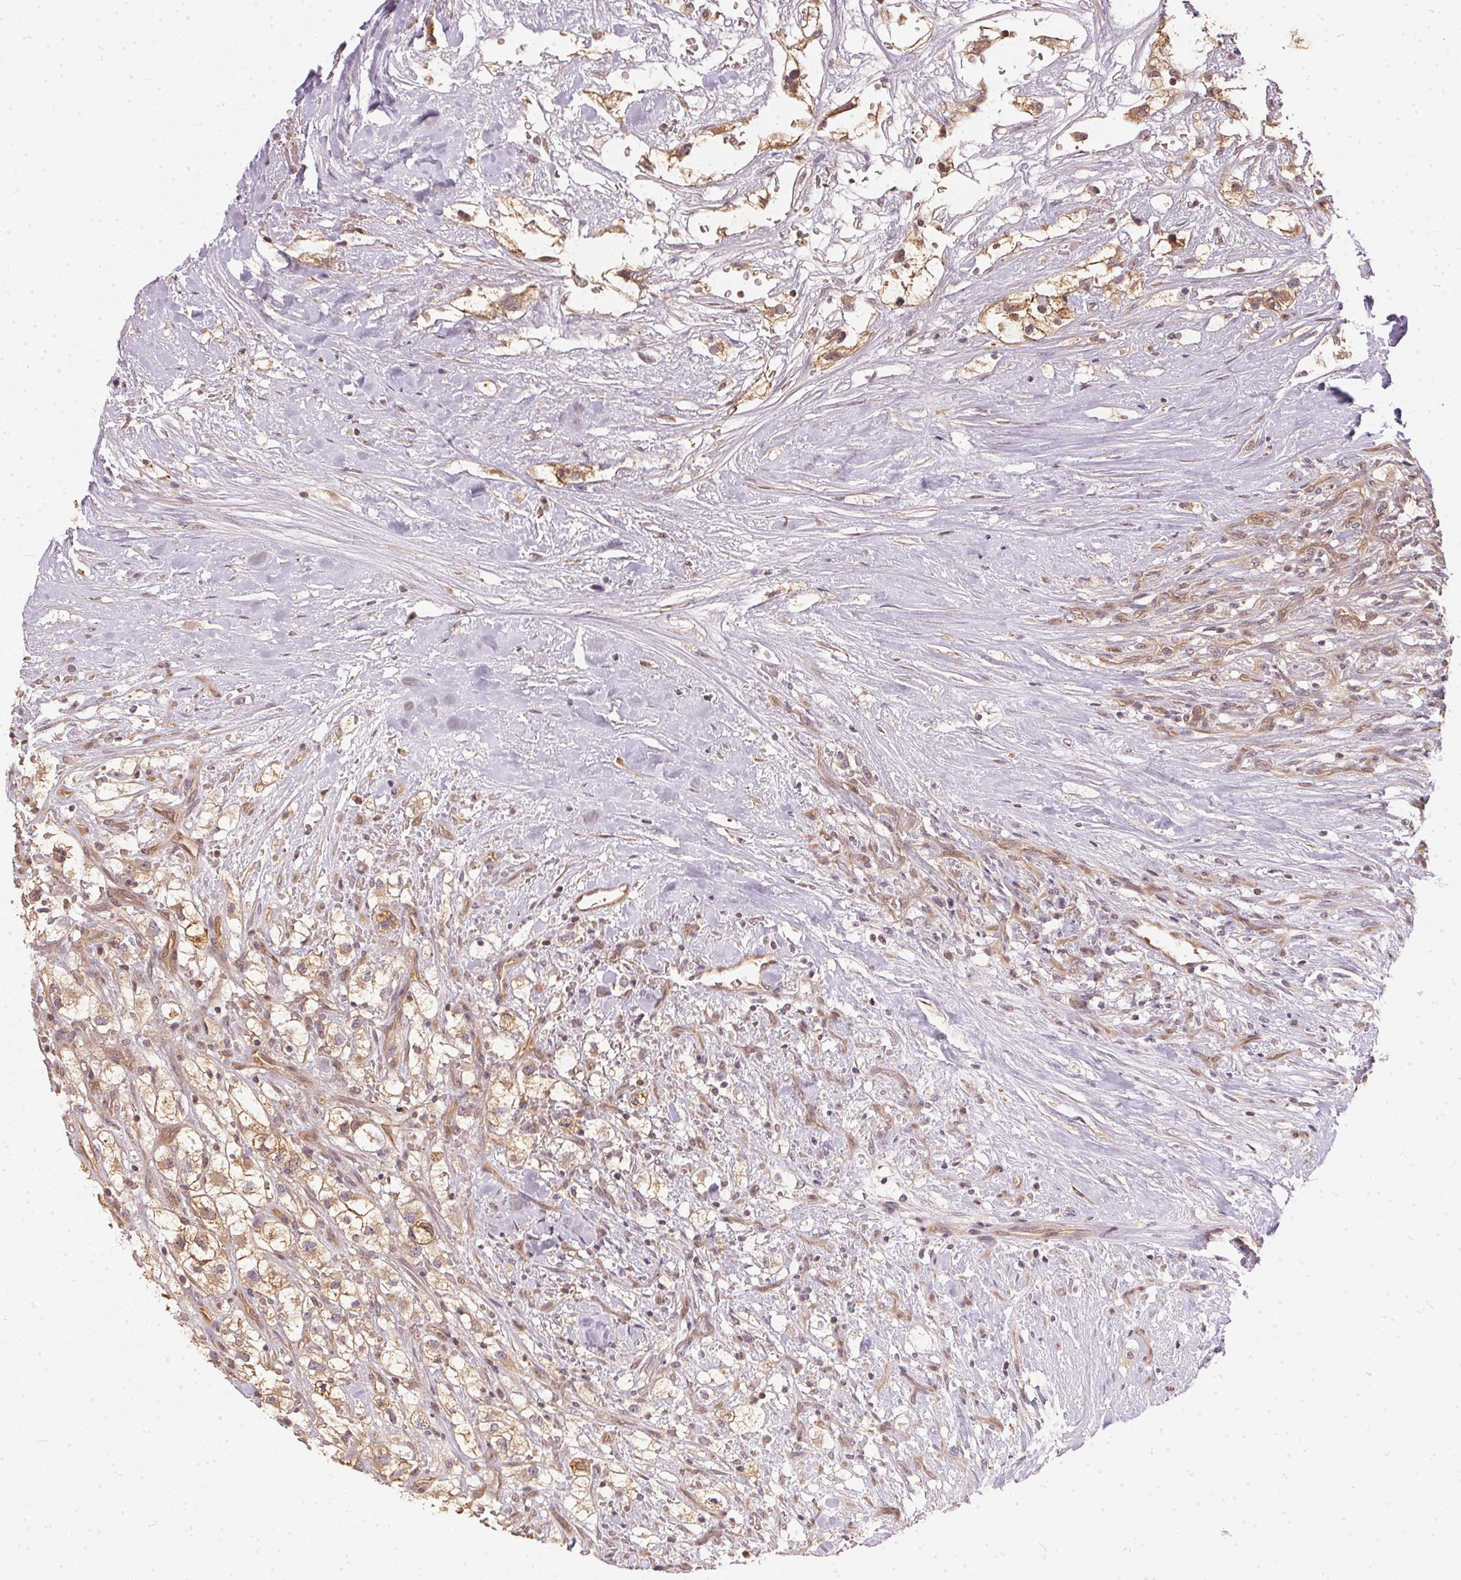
{"staining": {"intensity": "weak", "quantity": ">75%", "location": "cytoplasmic/membranous"}, "tissue": "renal cancer", "cell_type": "Tumor cells", "image_type": "cancer", "snomed": [{"axis": "morphology", "description": "Adenocarcinoma, NOS"}, {"axis": "topography", "description": "Kidney"}], "caption": "Immunohistochemical staining of human renal cancer (adenocarcinoma) shows weak cytoplasmic/membranous protein expression in approximately >75% of tumor cells.", "gene": "BLMH", "patient": {"sex": "male", "age": 59}}